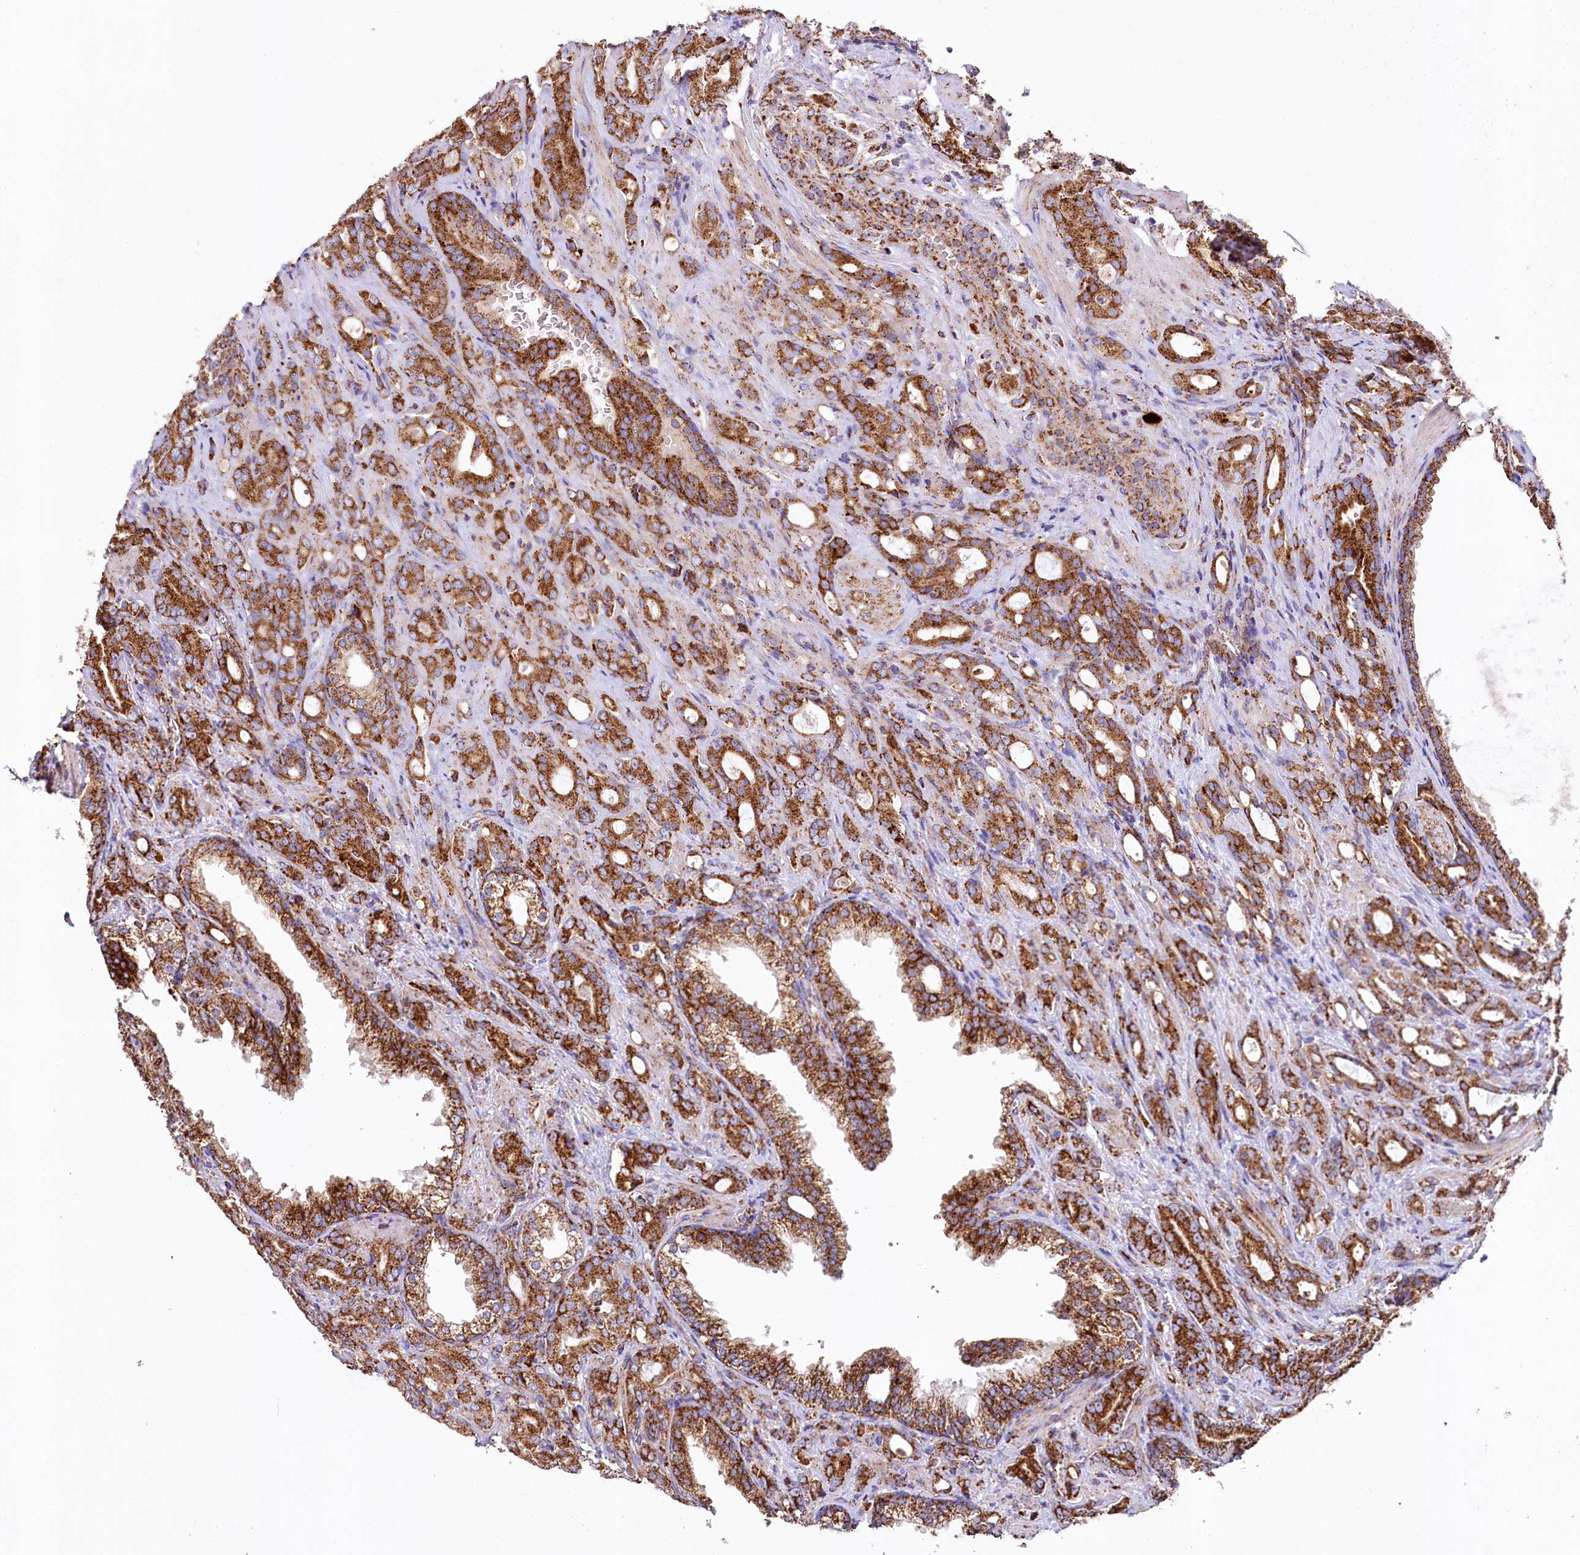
{"staining": {"intensity": "strong", "quantity": ">75%", "location": "cytoplasmic/membranous"}, "tissue": "prostate cancer", "cell_type": "Tumor cells", "image_type": "cancer", "snomed": [{"axis": "morphology", "description": "Adenocarcinoma, High grade"}, {"axis": "topography", "description": "Prostate"}], "caption": "About >75% of tumor cells in adenocarcinoma (high-grade) (prostate) demonstrate strong cytoplasmic/membranous protein positivity as visualized by brown immunohistochemical staining.", "gene": "APLP2", "patient": {"sex": "male", "age": 72}}